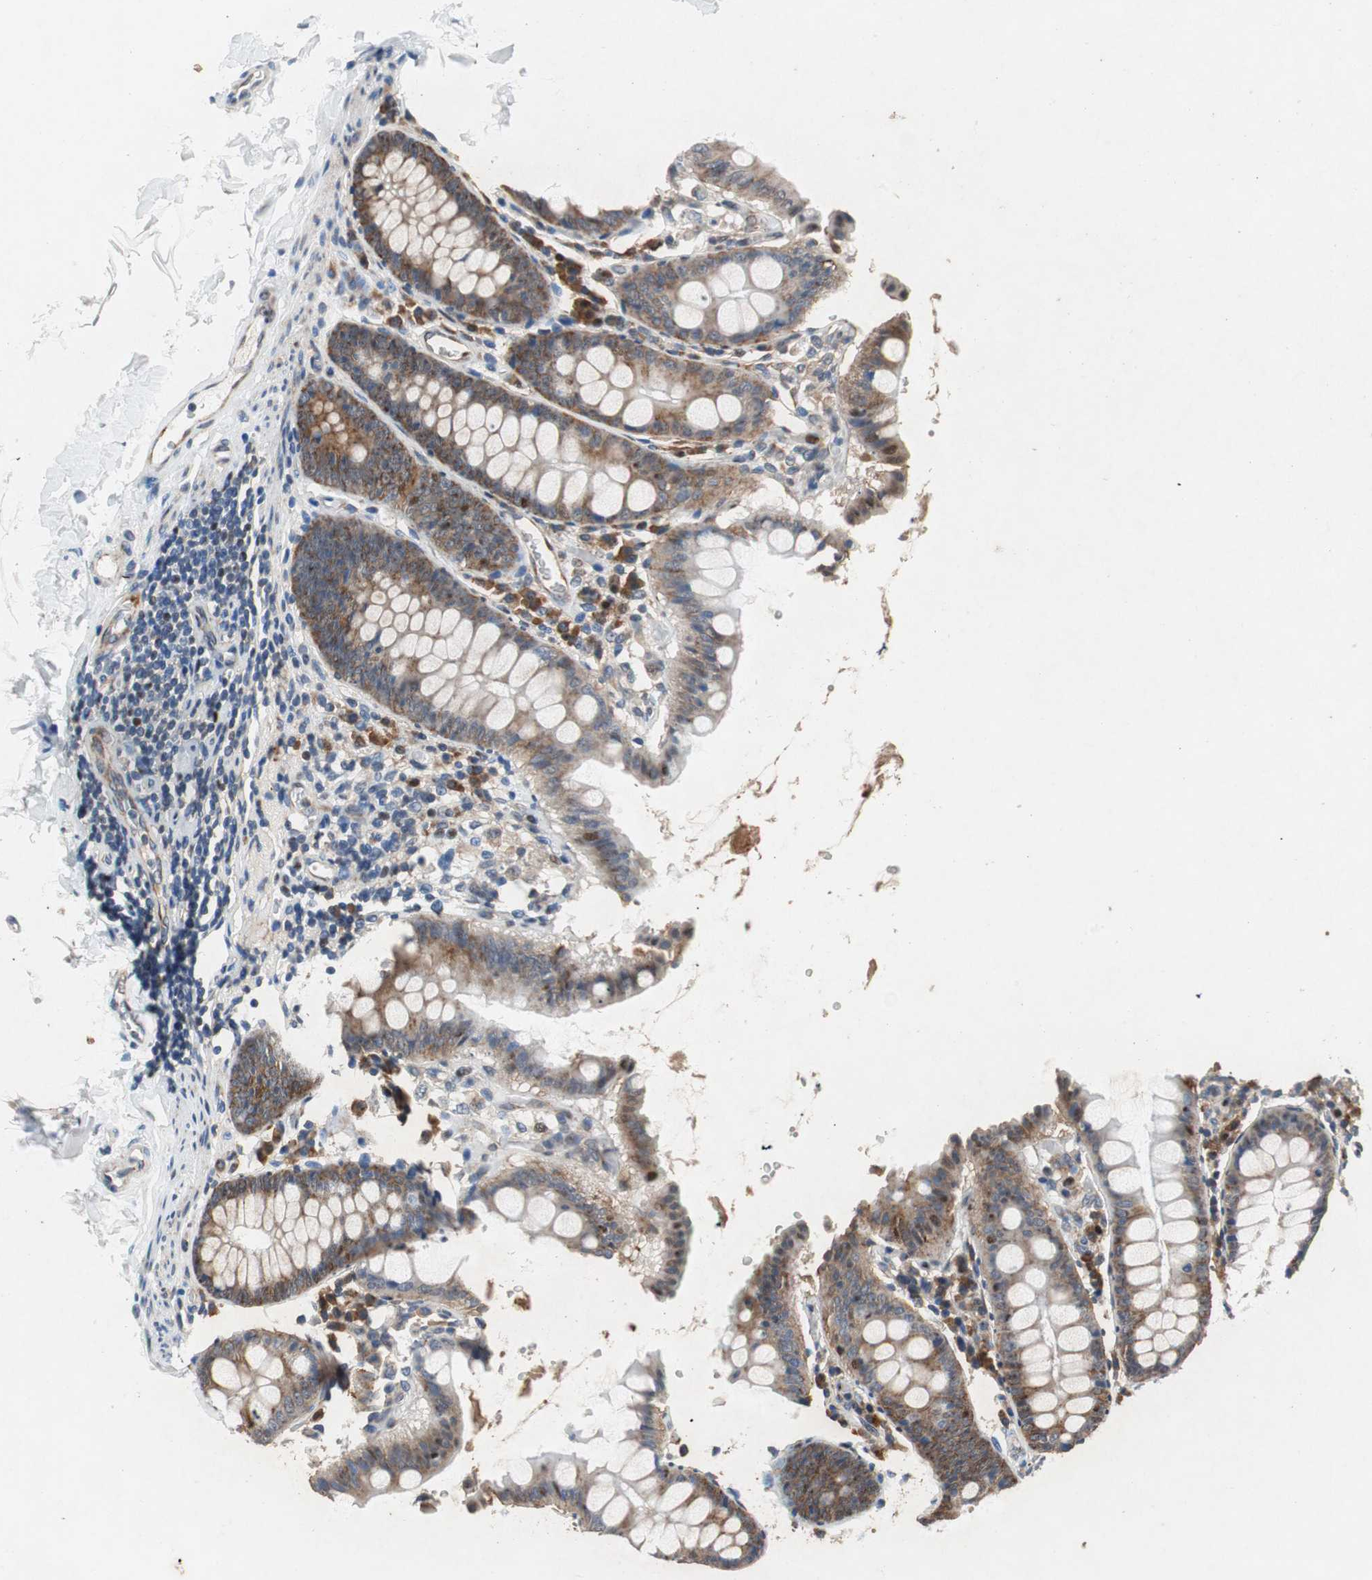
{"staining": {"intensity": "weak", "quantity": "25%-75%", "location": "cytoplasmic/membranous"}, "tissue": "colon", "cell_type": "Endothelial cells", "image_type": "normal", "snomed": [{"axis": "morphology", "description": "Normal tissue, NOS"}, {"axis": "topography", "description": "Colon"}], "caption": "Immunohistochemistry (IHC) (DAB) staining of unremarkable colon reveals weak cytoplasmic/membranous protein expression in approximately 25%-75% of endothelial cells. (Stains: DAB (3,3'-diaminobenzidine) in brown, nuclei in blue, Microscopy: brightfield microscopy at high magnification).", "gene": "RPL35", "patient": {"sex": "female", "age": 61}}